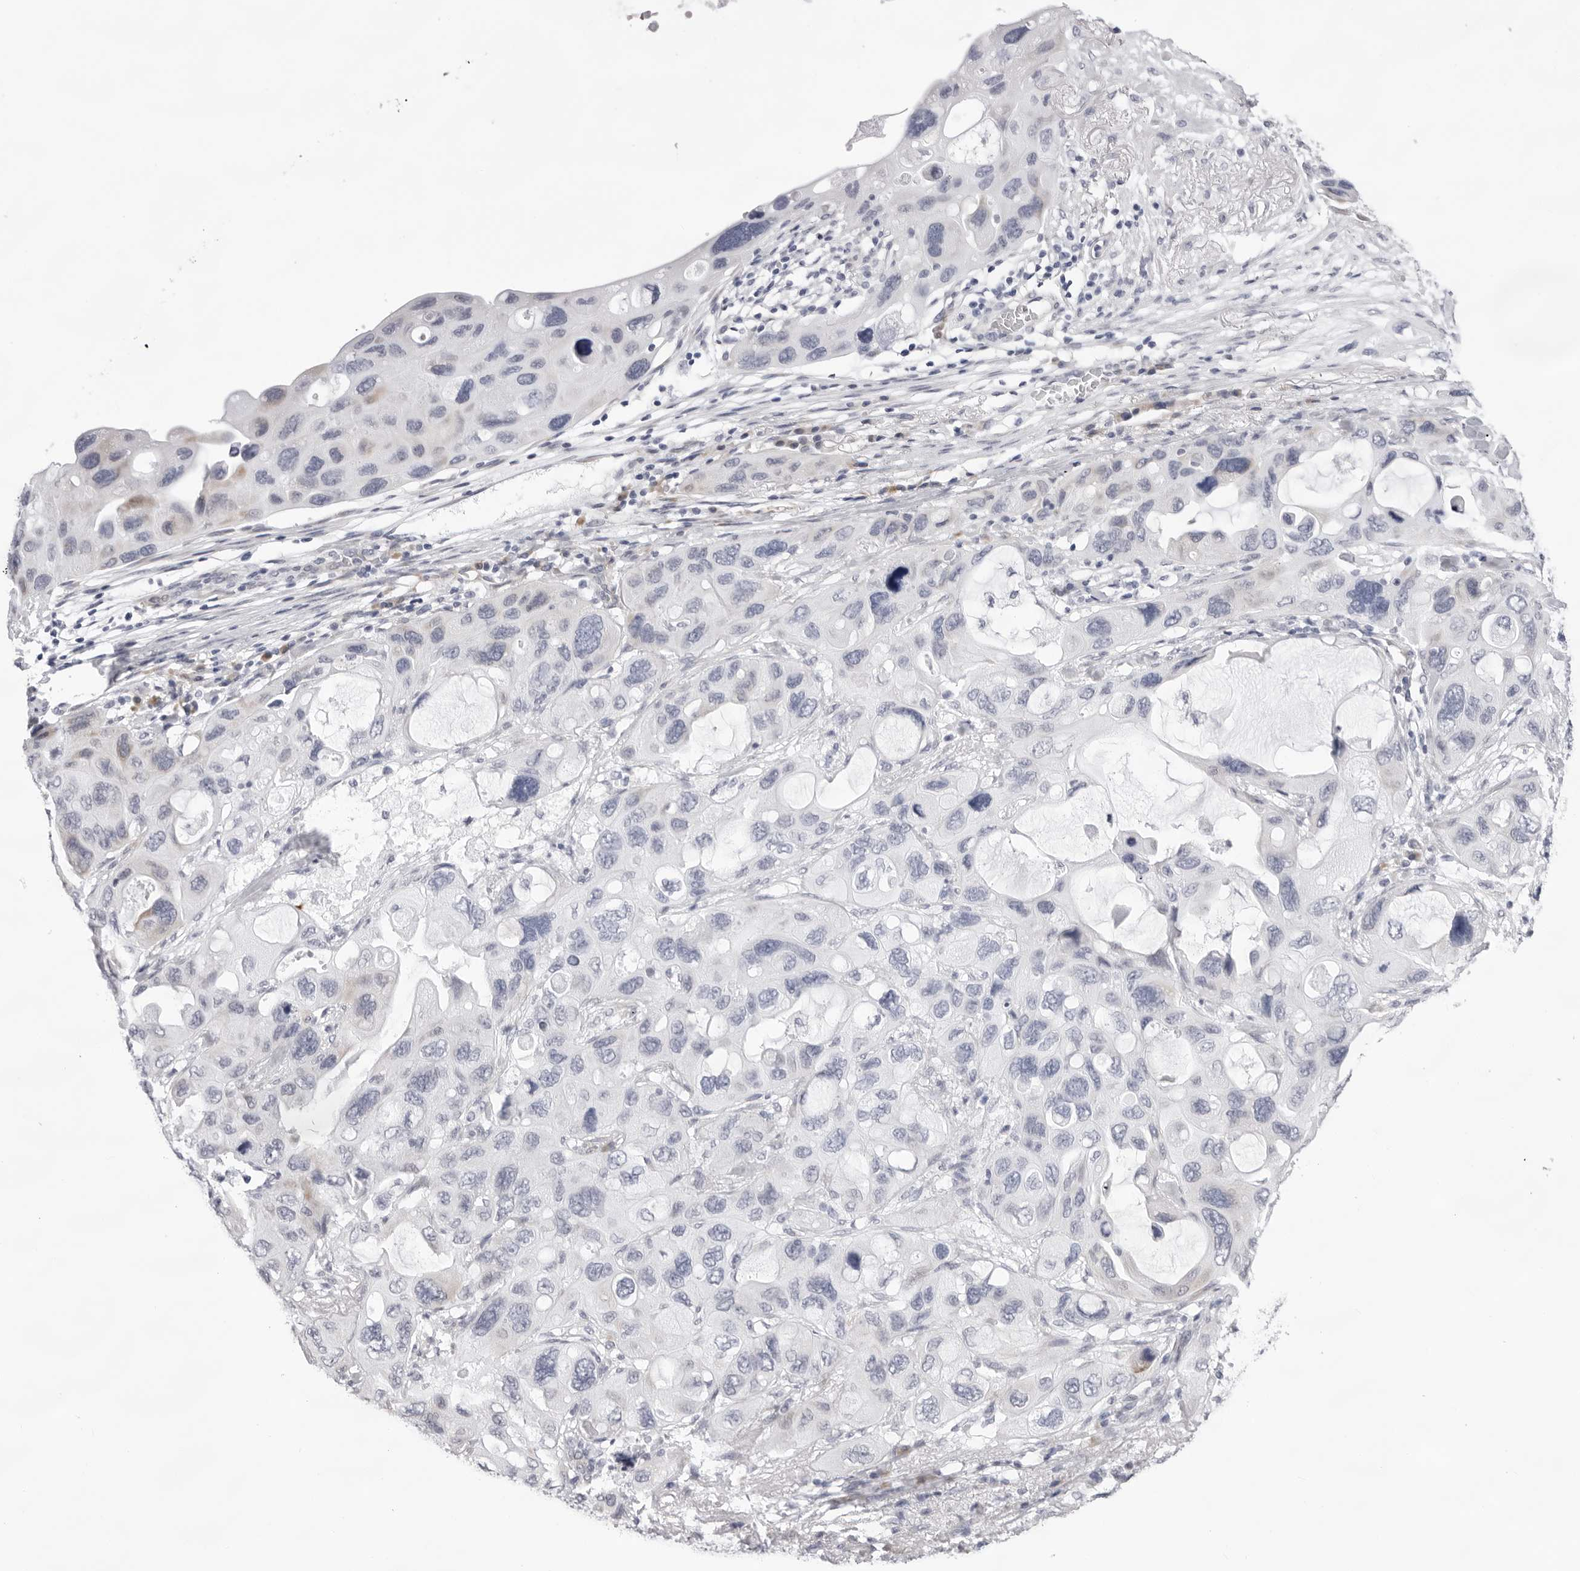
{"staining": {"intensity": "negative", "quantity": "none", "location": "none"}, "tissue": "lung cancer", "cell_type": "Tumor cells", "image_type": "cancer", "snomed": [{"axis": "morphology", "description": "Squamous cell carcinoma, NOS"}, {"axis": "topography", "description": "Lung"}], "caption": "Squamous cell carcinoma (lung) was stained to show a protein in brown. There is no significant expression in tumor cells.", "gene": "SMIM2", "patient": {"sex": "female", "age": 73}}